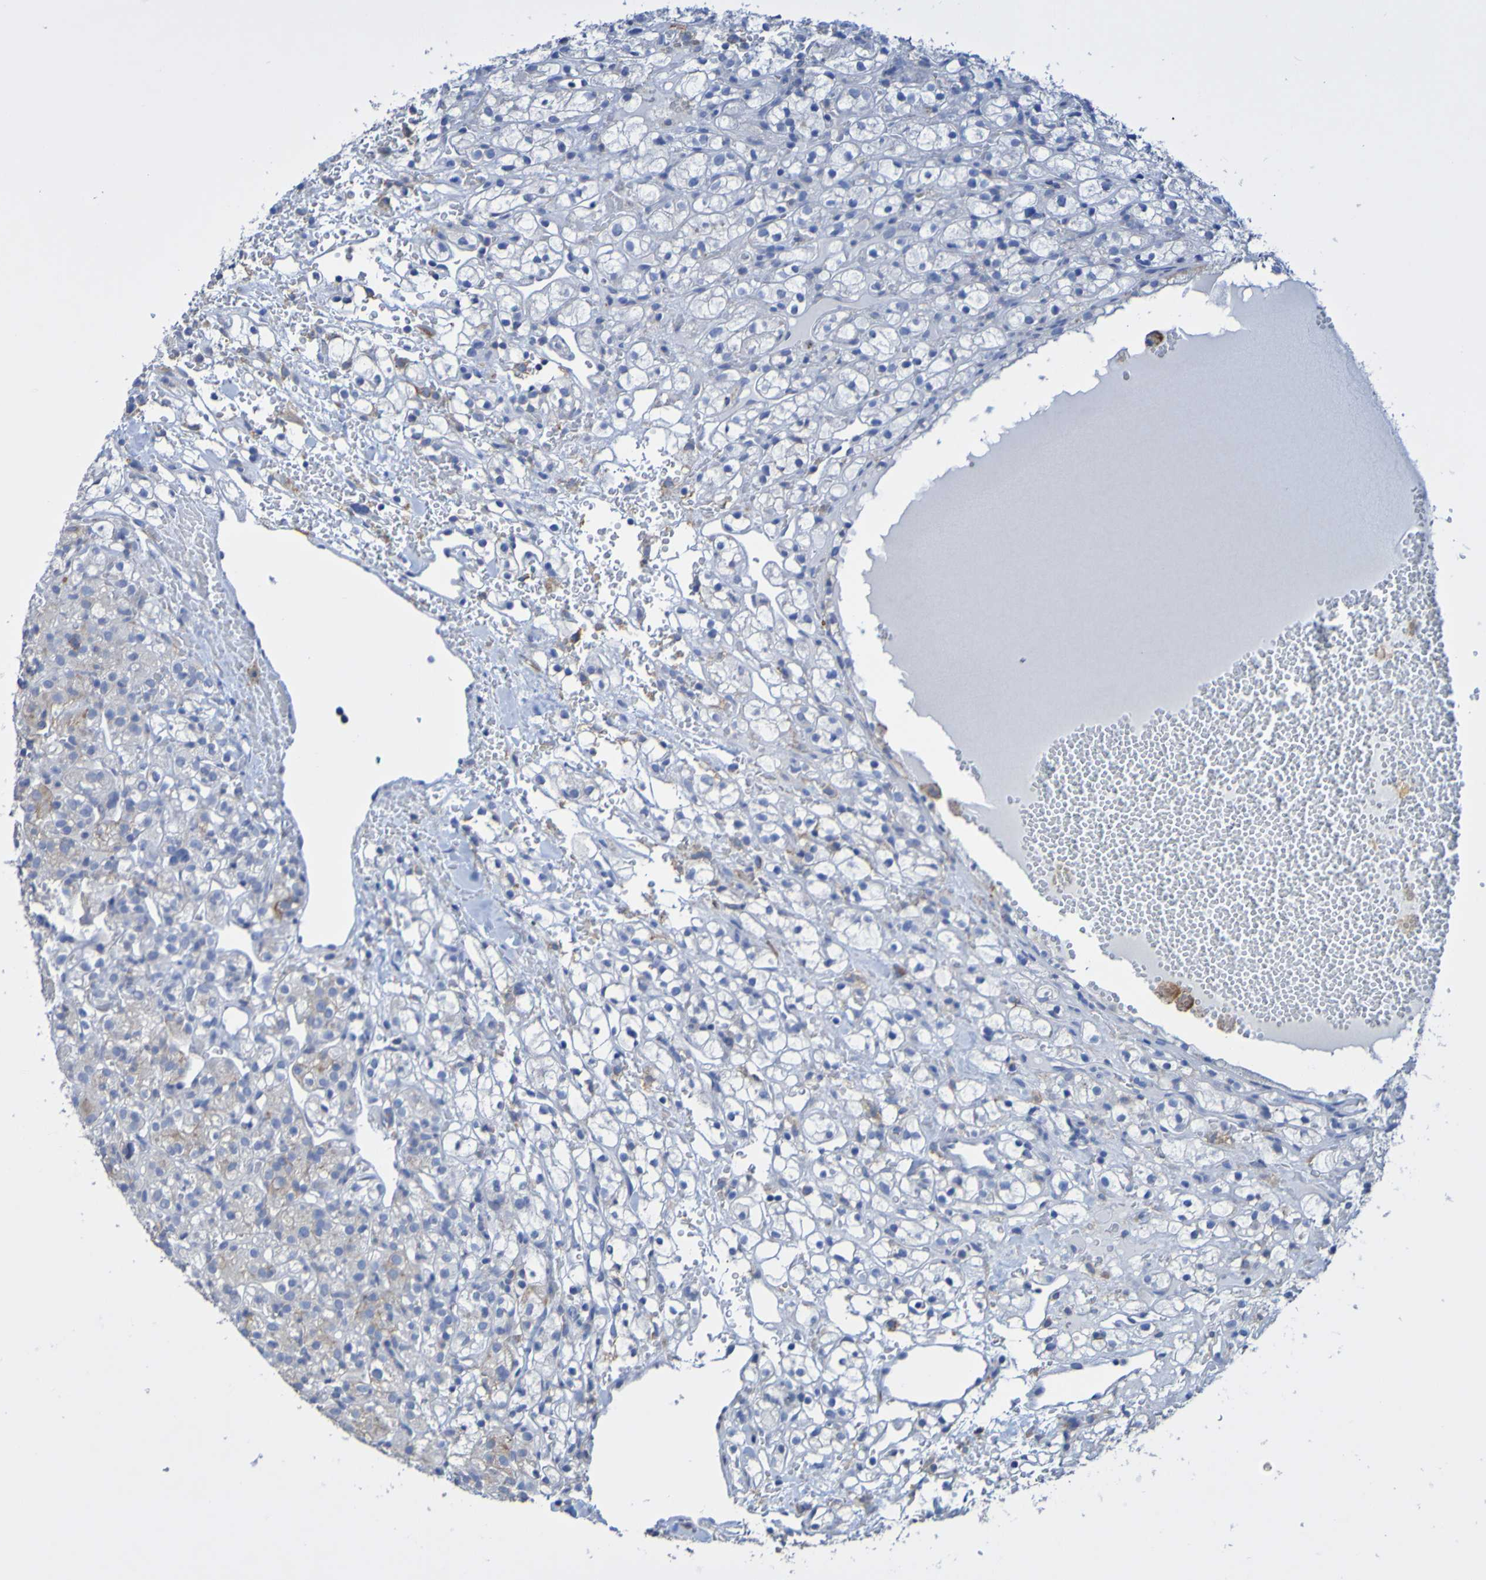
{"staining": {"intensity": "negative", "quantity": "none", "location": "none"}, "tissue": "renal cancer", "cell_type": "Tumor cells", "image_type": "cancer", "snomed": [{"axis": "morphology", "description": "Adenocarcinoma, NOS"}, {"axis": "topography", "description": "Kidney"}], "caption": "An IHC micrograph of adenocarcinoma (renal) is shown. There is no staining in tumor cells of adenocarcinoma (renal). Brightfield microscopy of IHC stained with DAB (brown) and hematoxylin (blue), captured at high magnification.", "gene": "SLC3A2", "patient": {"sex": "male", "age": 61}}